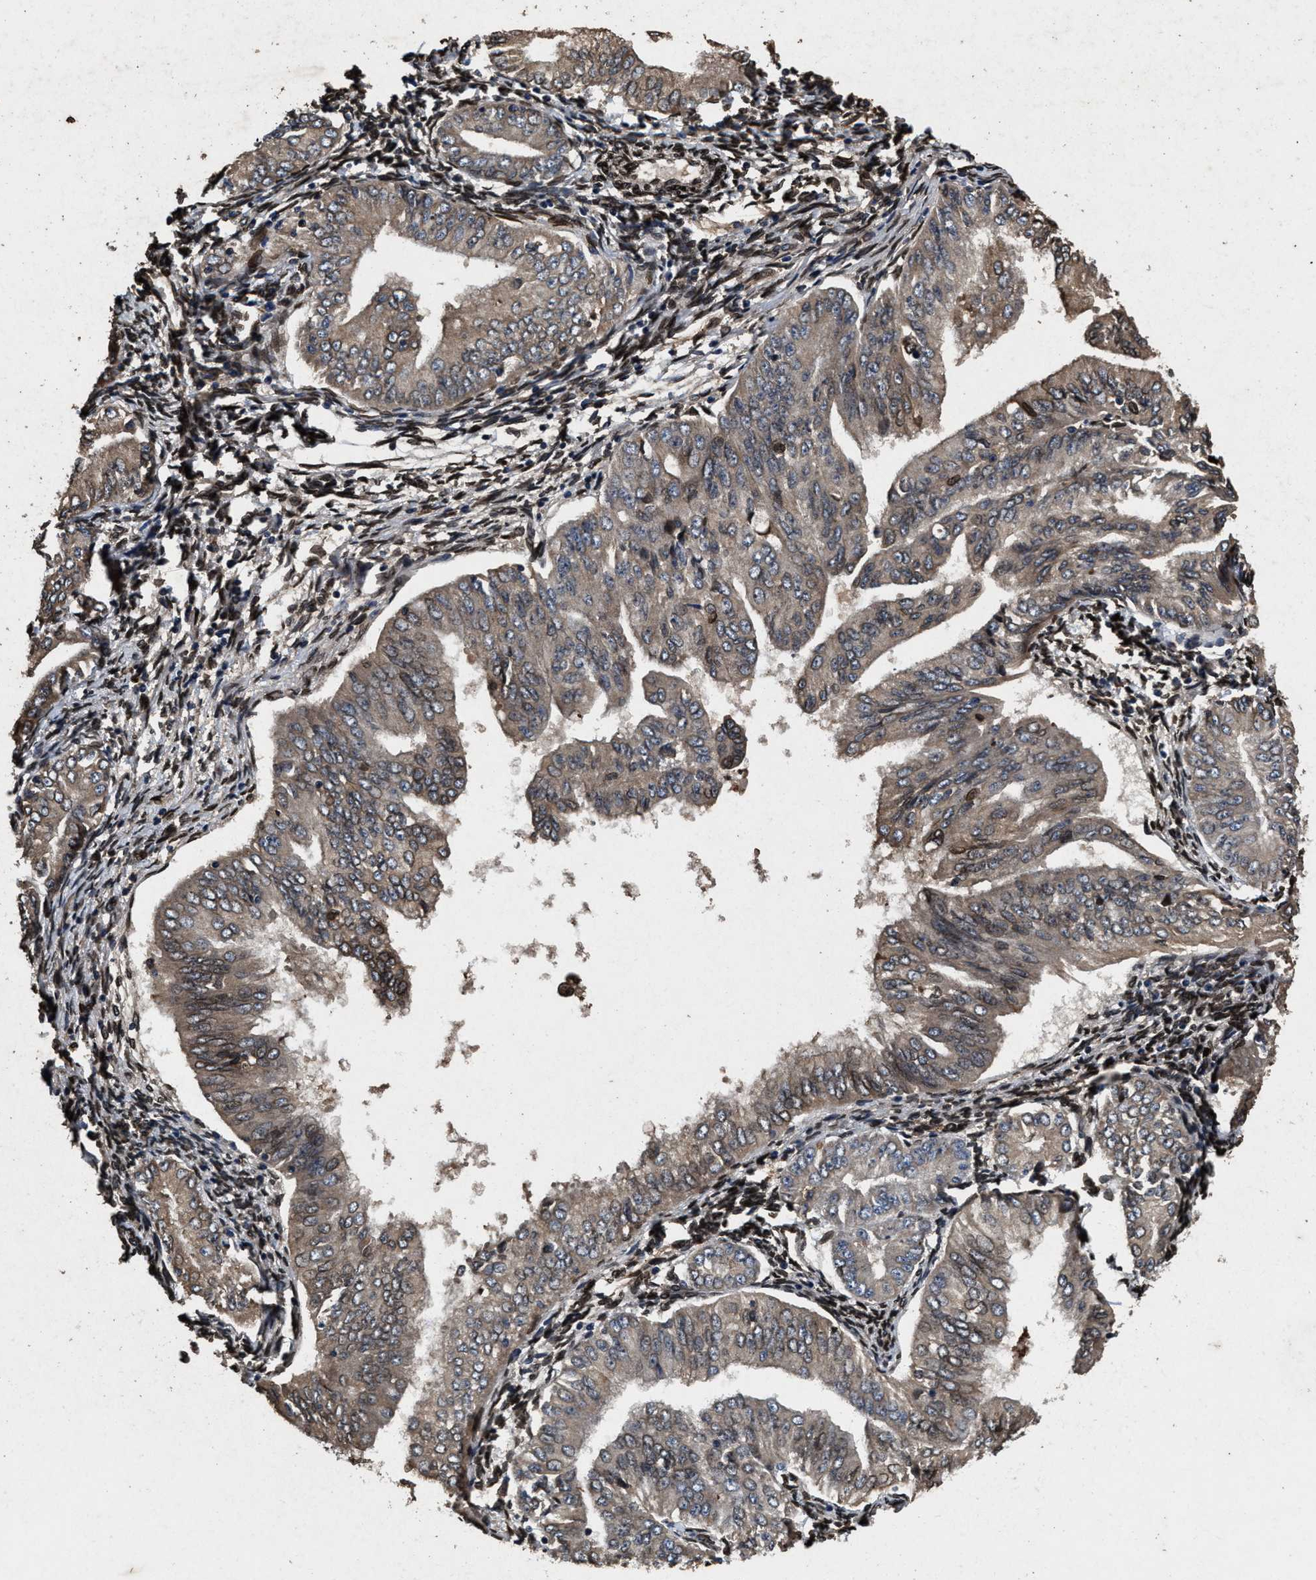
{"staining": {"intensity": "weak", "quantity": "25%-75%", "location": "cytoplasmic/membranous"}, "tissue": "endometrial cancer", "cell_type": "Tumor cells", "image_type": "cancer", "snomed": [{"axis": "morphology", "description": "Normal tissue, NOS"}, {"axis": "morphology", "description": "Adenocarcinoma, NOS"}, {"axis": "topography", "description": "Endometrium"}], "caption": "Protein analysis of endometrial cancer (adenocarcinoma) tissue displays weak cytoplasmic/membranous positivity in approximately 25%-75% of tumor cells.", "gene": "ACCS", "patient": {"sex": "female", "age": 53}}